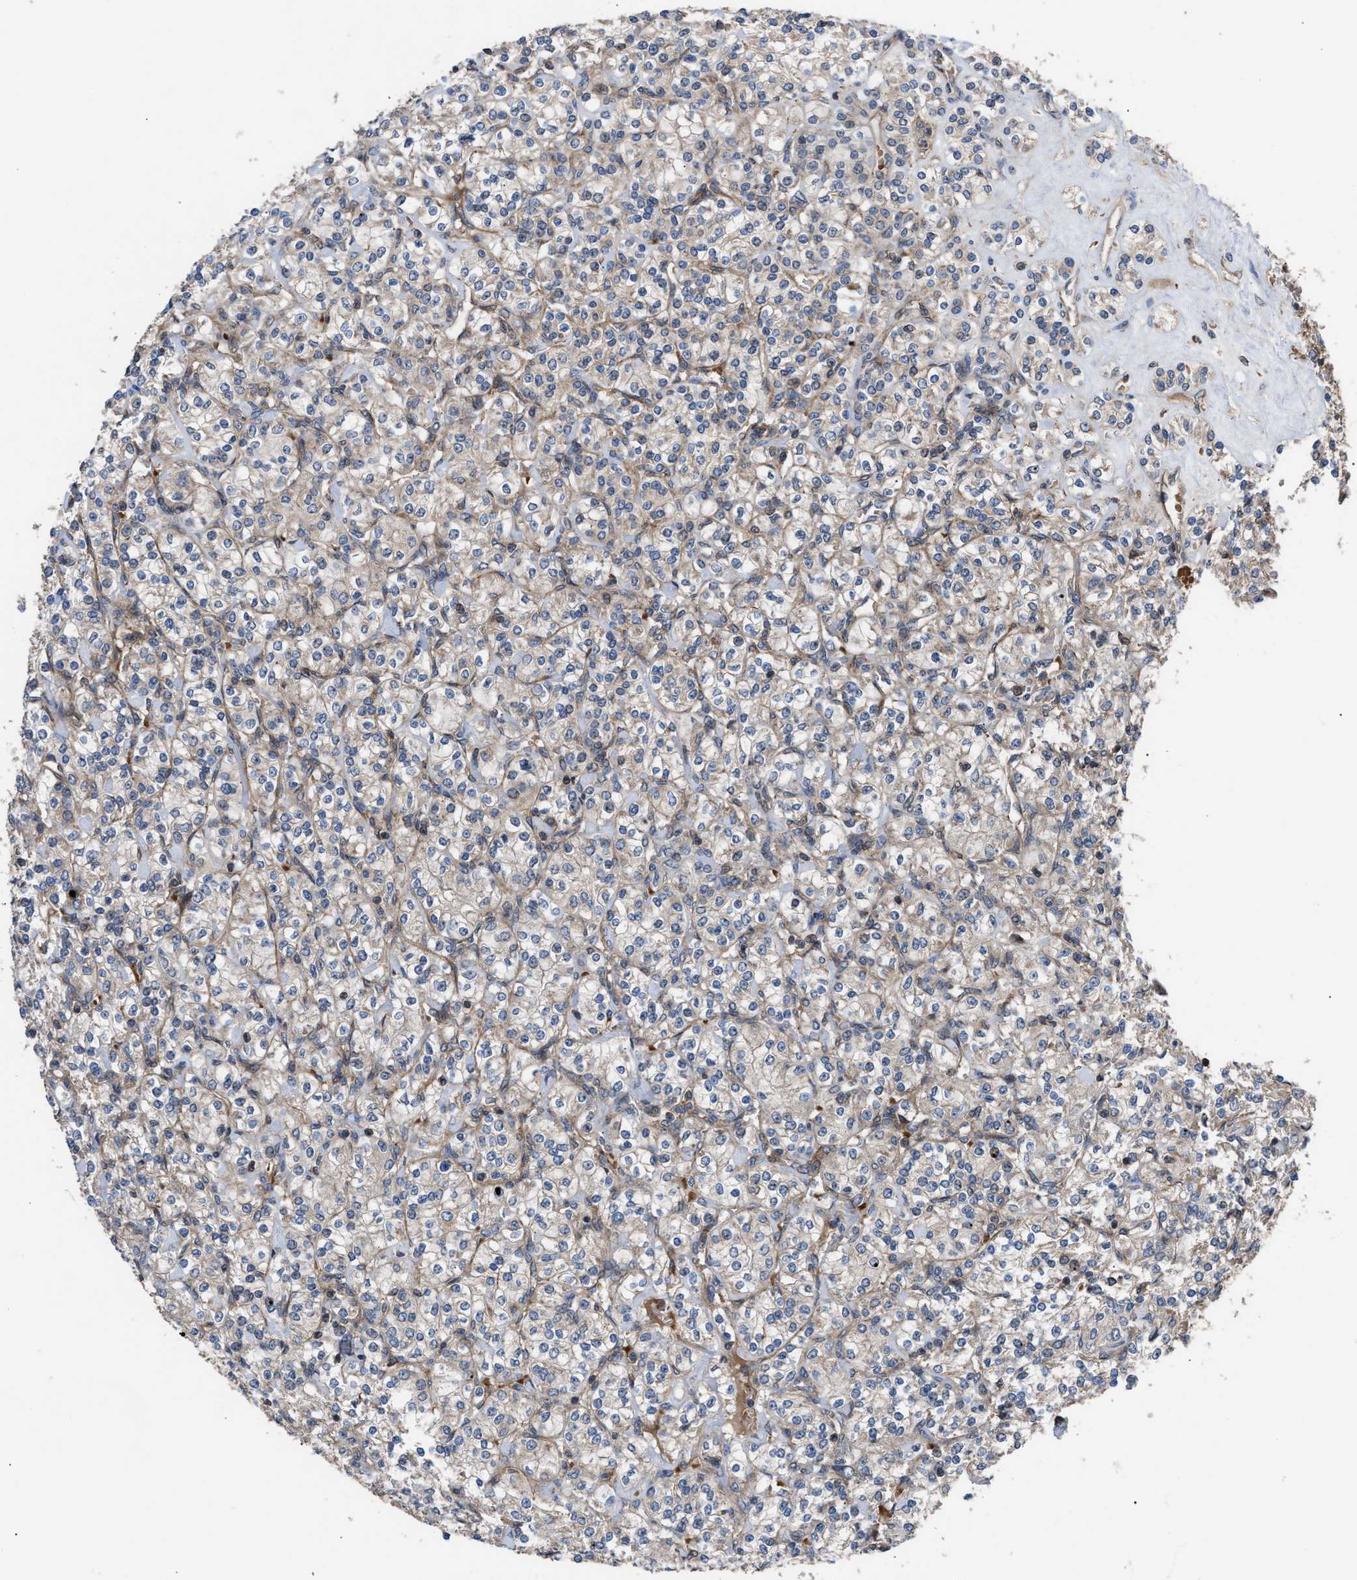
{"staining": {"intensity": "weak", "quantity": "<25%", "location": "cytoplasmic/membranous"}, "tissue": "renal cancer", "cell_type": "Tumor cells", "image_type": "cancer", "snomed": [{"axis": "morphology", "description": "Adenocarcinoma, NOS"}, {"axis": "topography", "description": "Kidney"}], "caption": "DAB (3,3'-diaminobenzidine) immunohistochemical staining of renal cancer (adenocarcinoma) displays no significant staining in tumor cells. (DAB immunohistochemistry with hematoxylin counter stain).", "gene": "STAU1", "patient": {"sex": "male", "age": 77}}